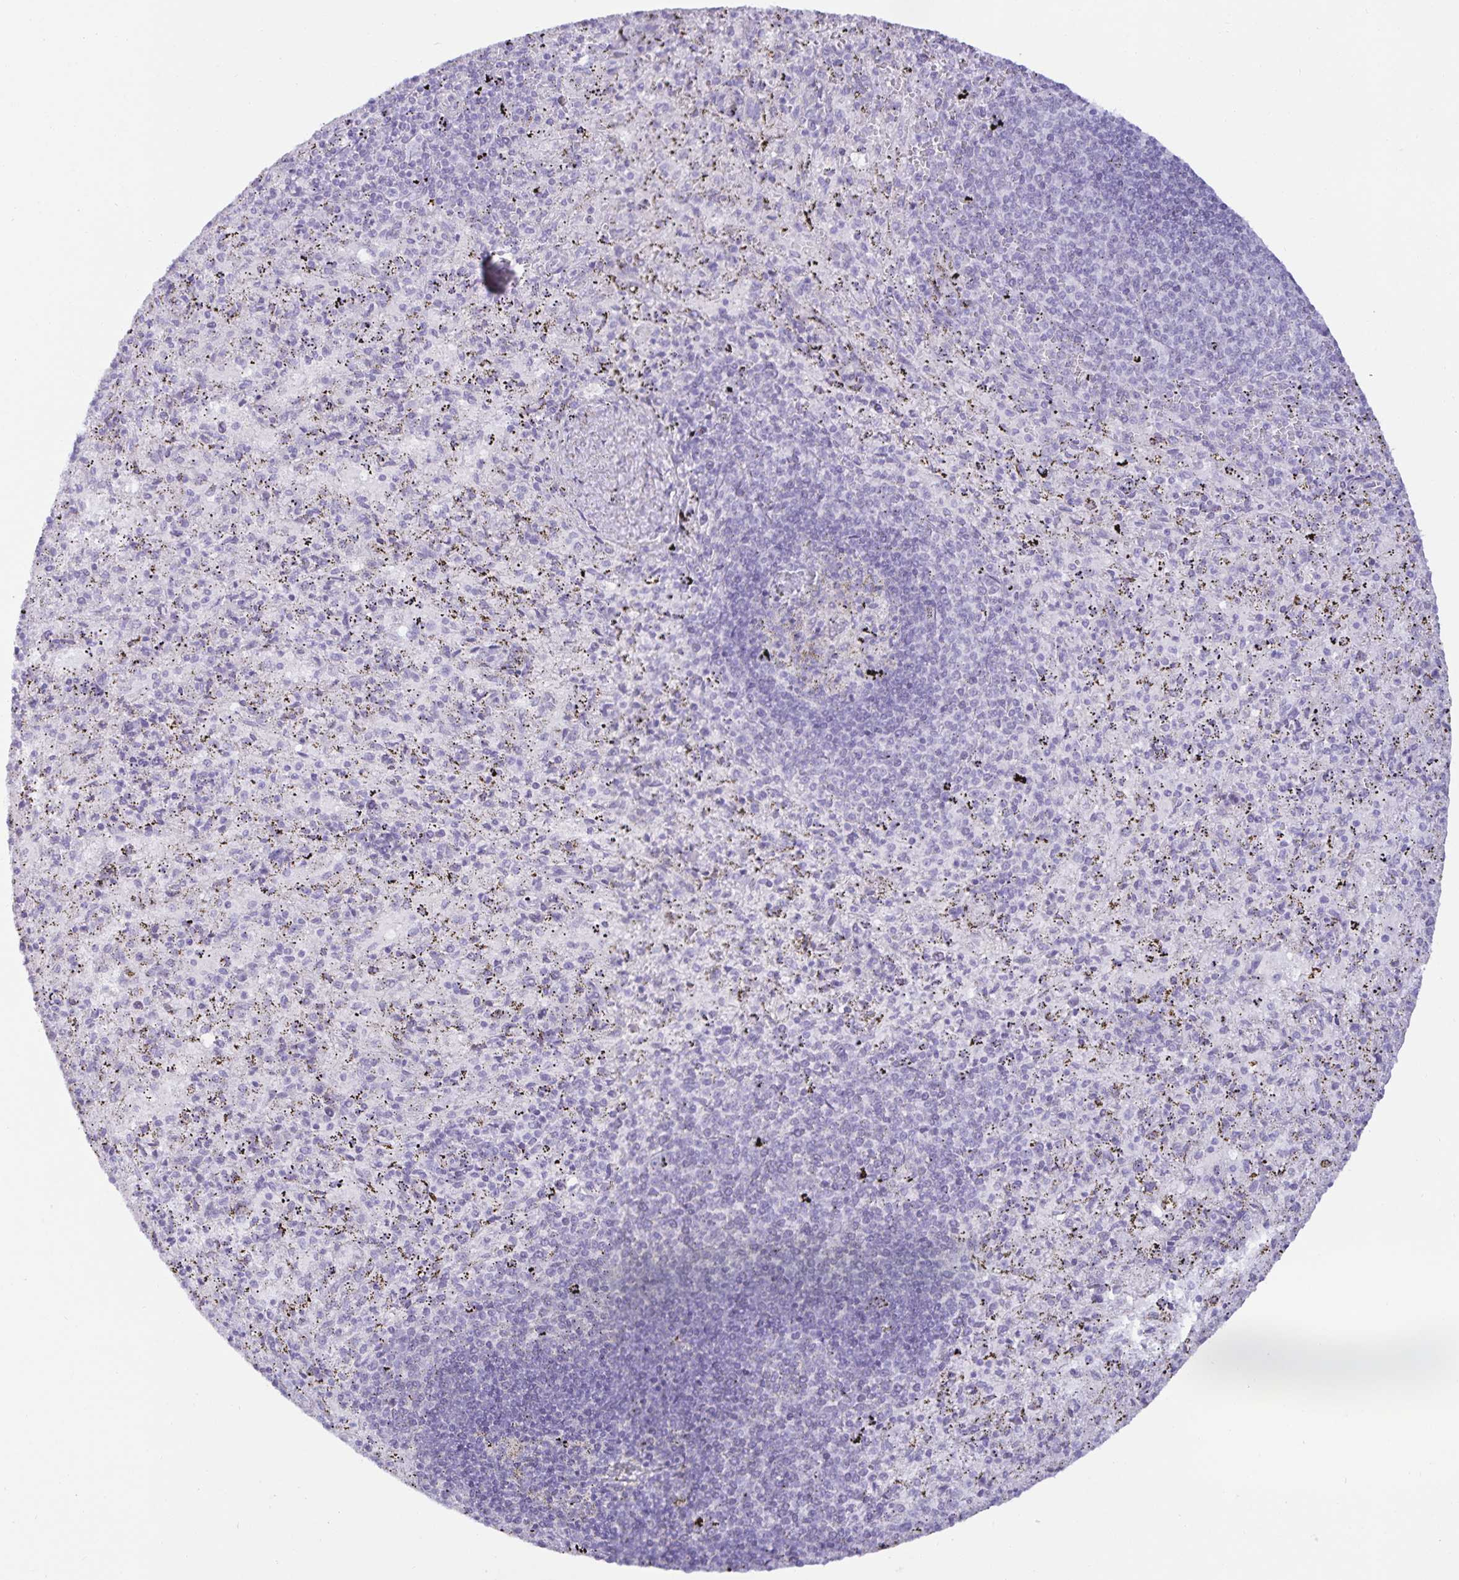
{"staining": {"intensity": "negative", "quantity": "none", "location": "none"}, "tissue": "spleen", "cell_type": "Cells in red pulp", "image_type": "normal", "snomed": [{"axis": "morphology", "description": "Normal tissue, NOS"}, {"axis": "topography", "description": "Spleen"}], "caption": "Immunohistochemical staining of unremarkable human spleen reveals no significant staining in cells in red pulp.", "gene": "SPAG4", "patient": {"sex": "male", "age": 57}}